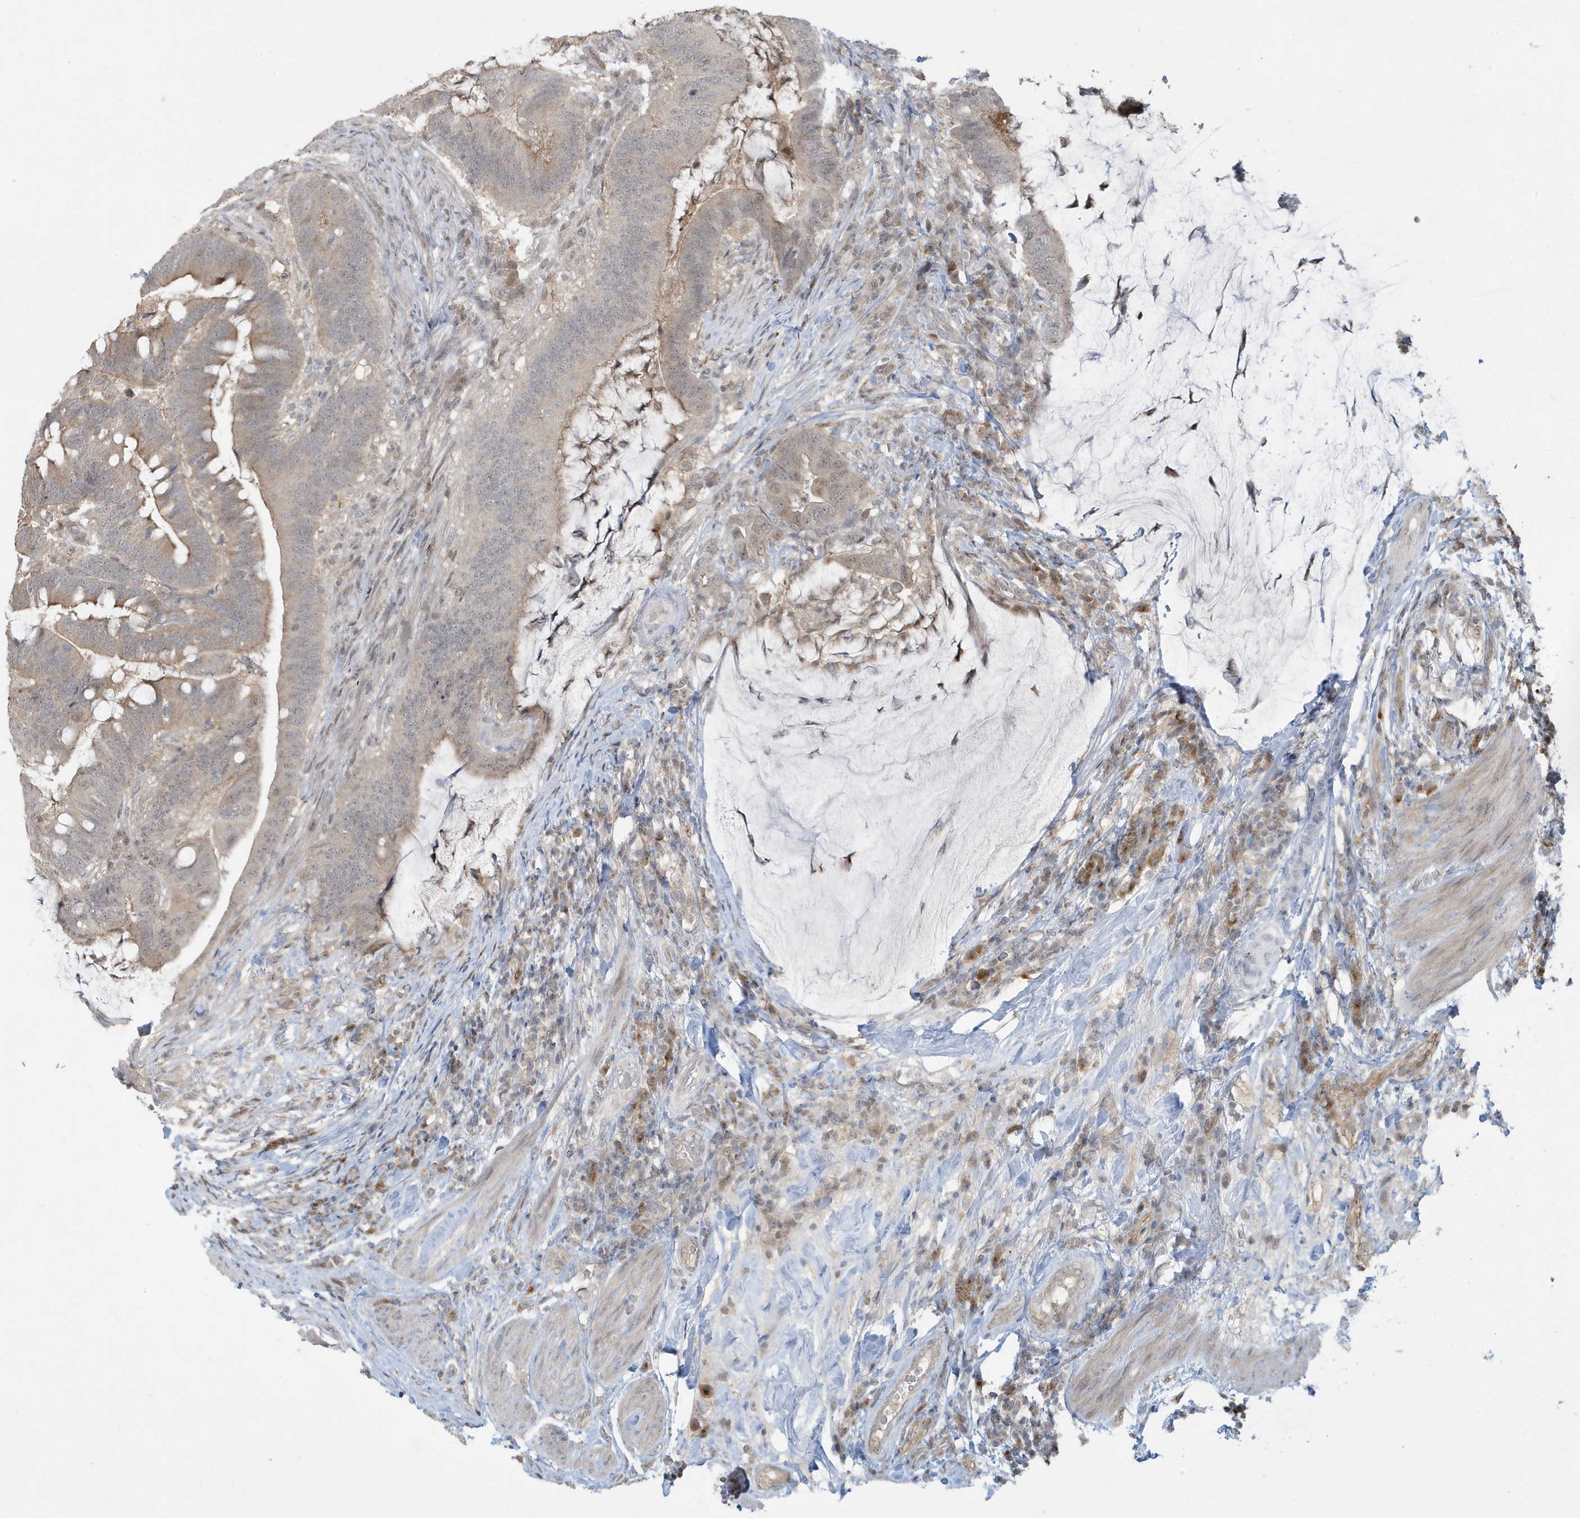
{"staining": {"intensity": "weak", "quantity": "25%-75%", "location": "cytoplasmic/membranous"}, "tissue": "colorectal cancer", "cell_type": "Tumor cells", "image_type": "cancer", "snomed": [{"axis": "morphology", "description": "Adenocarcinoma, NOS"}, {"axis": "topography", "description": "Colon"}], "caption": "Immunohistochemistry of colorectal cancer (adenocarcinoma) displays low levels of weak cytoplasmic/membranous staining in about 25%-75% of tumor cells.", "gene": "PRRT3", "patient": {"sex": "female", "age": 66}}